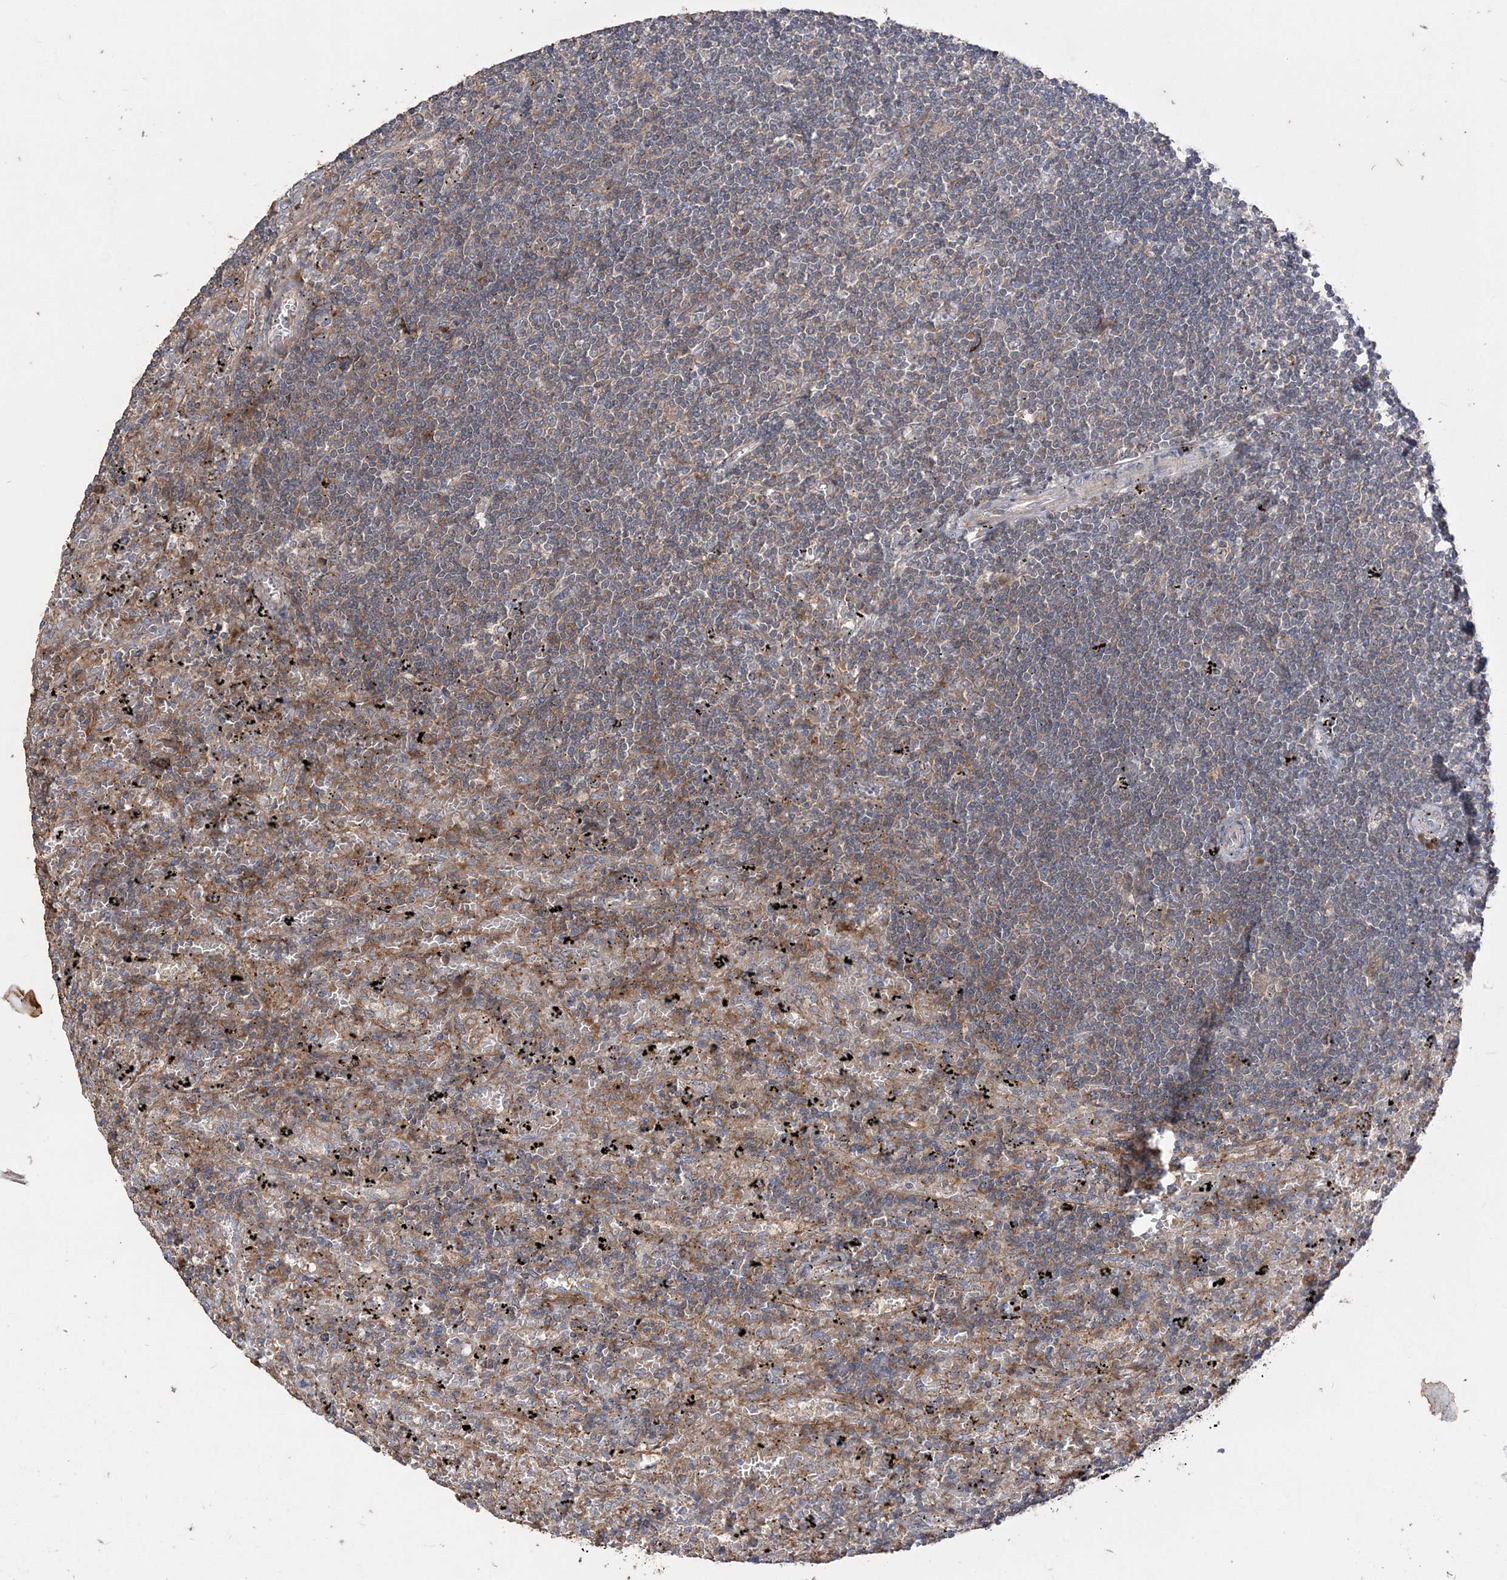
{"staining": {"intensity": "negative", "quantity": "none", "location": "none"}, "tissue": "lymphoma", "cell_type": "Tumor cells", "image_type": "cancer", "snomed": [{"axis": "morphology", "description": "Malignant lymphoma, non-Hodgkin's type, Low grade"}, {"axis": "topography", "description": "Spleen"}], "caption": "High power microscopy histopathology image of an immunohistochemistry image of lymphoma, revealing no significant staining in tumor cells. (Stains: DAB immunohistochemistry with hematoxylin counter stain, Microscopy: brightfield microscopy at high magnification).", "gene": "SLFN14", "patient": {"sex": "male", "age": 76}}